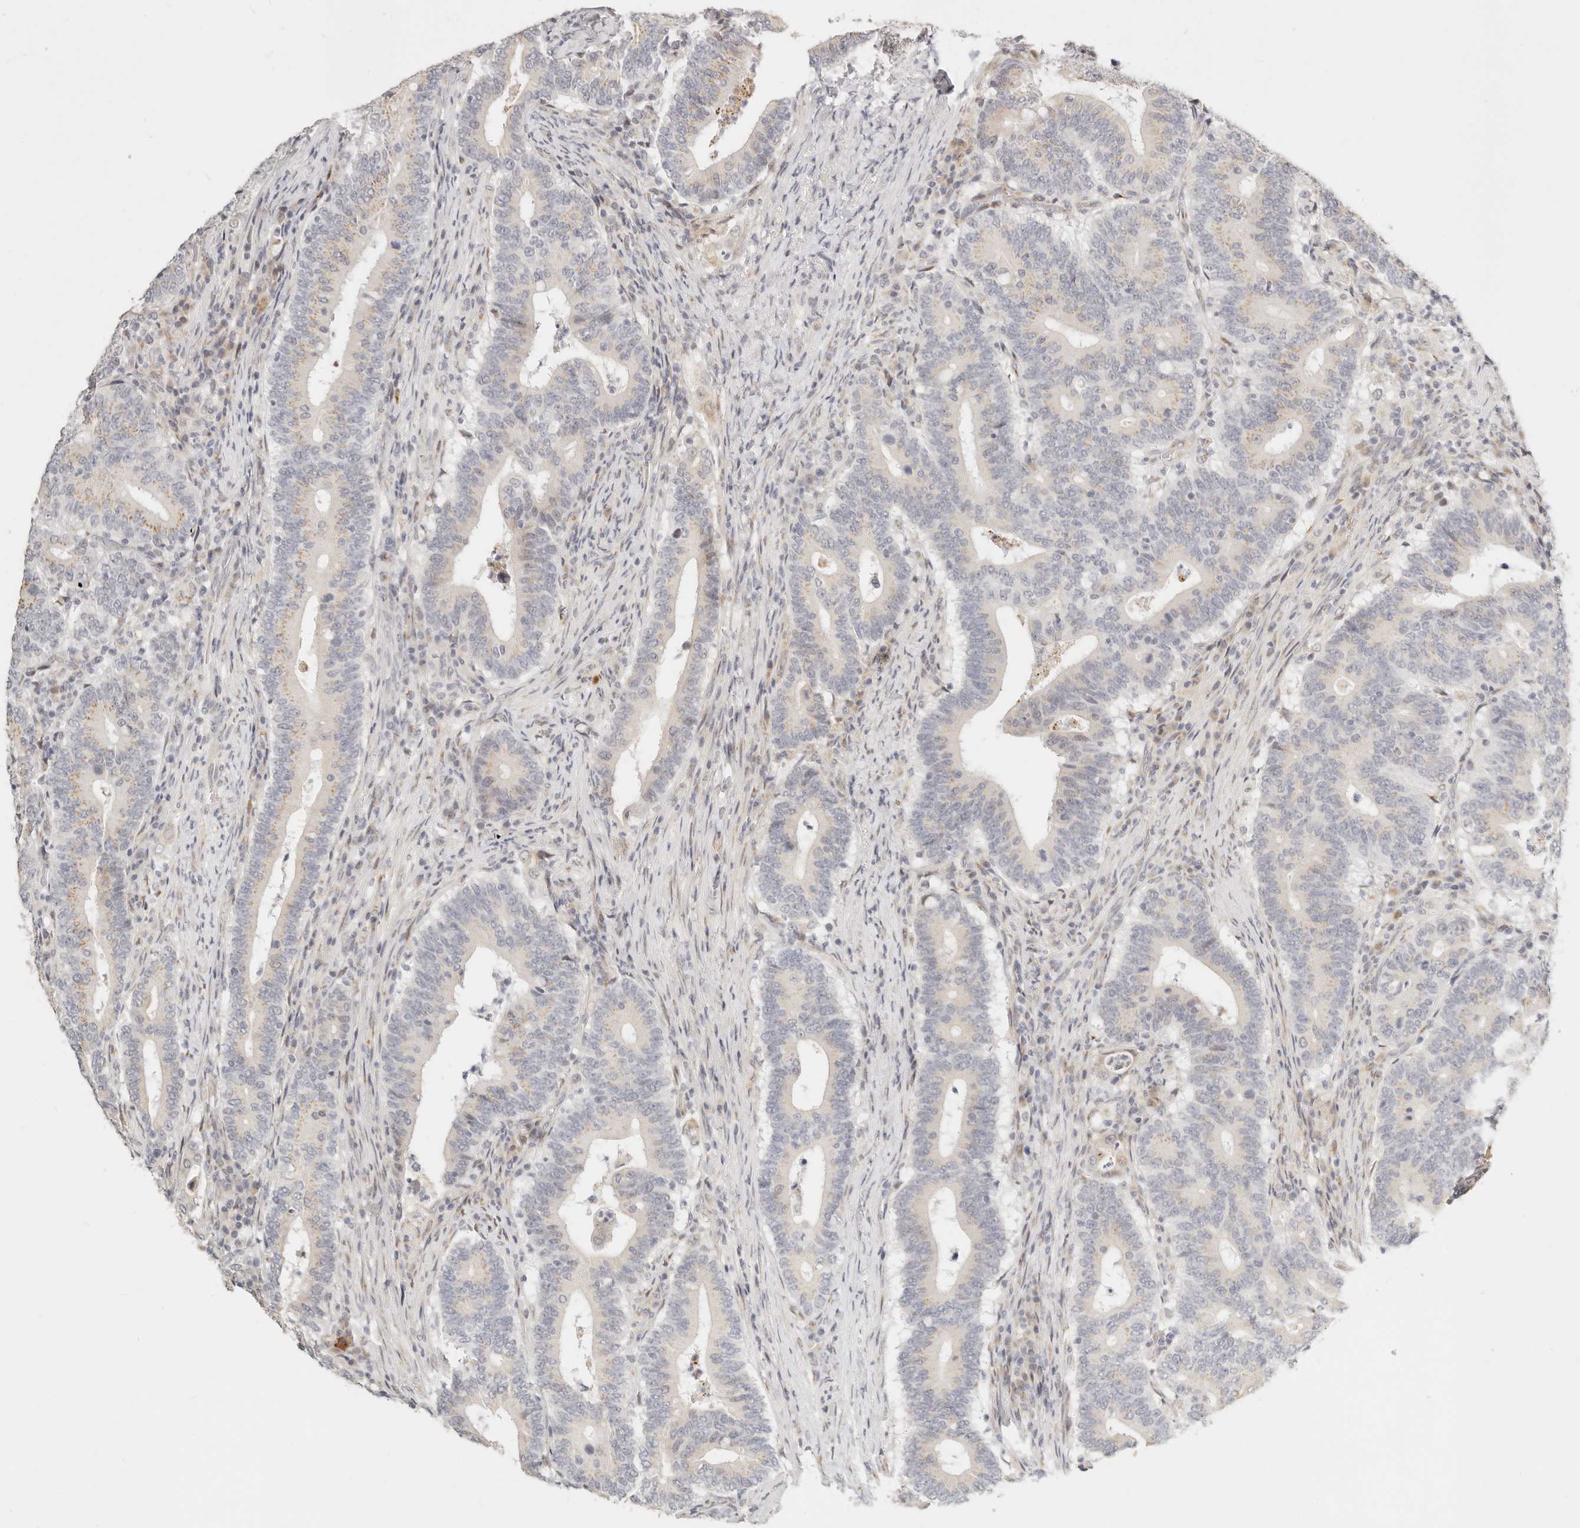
{"staining": {"intensity": "weak", "quantity": "25%-75%", "location": "cytoplasmic/membranous"}, "tissue": "colorectal cancer", "cell_type": "Tumor cells", "image_type": "cancer", "snomed": [{"axis": "morphology", "description": "Adenocarcinoma, NOS"}, {"axis": "topography", "description": "Colon"}], "caption": "The image demonstrates staining of colorectal cancer, revealing weak cytoplasmic/membranous protein expression (brown color) within tumor cells. Nuclei are stained in blue.", "gene": "FAM20B", "patient": {"sex": "female", "age": 66}}